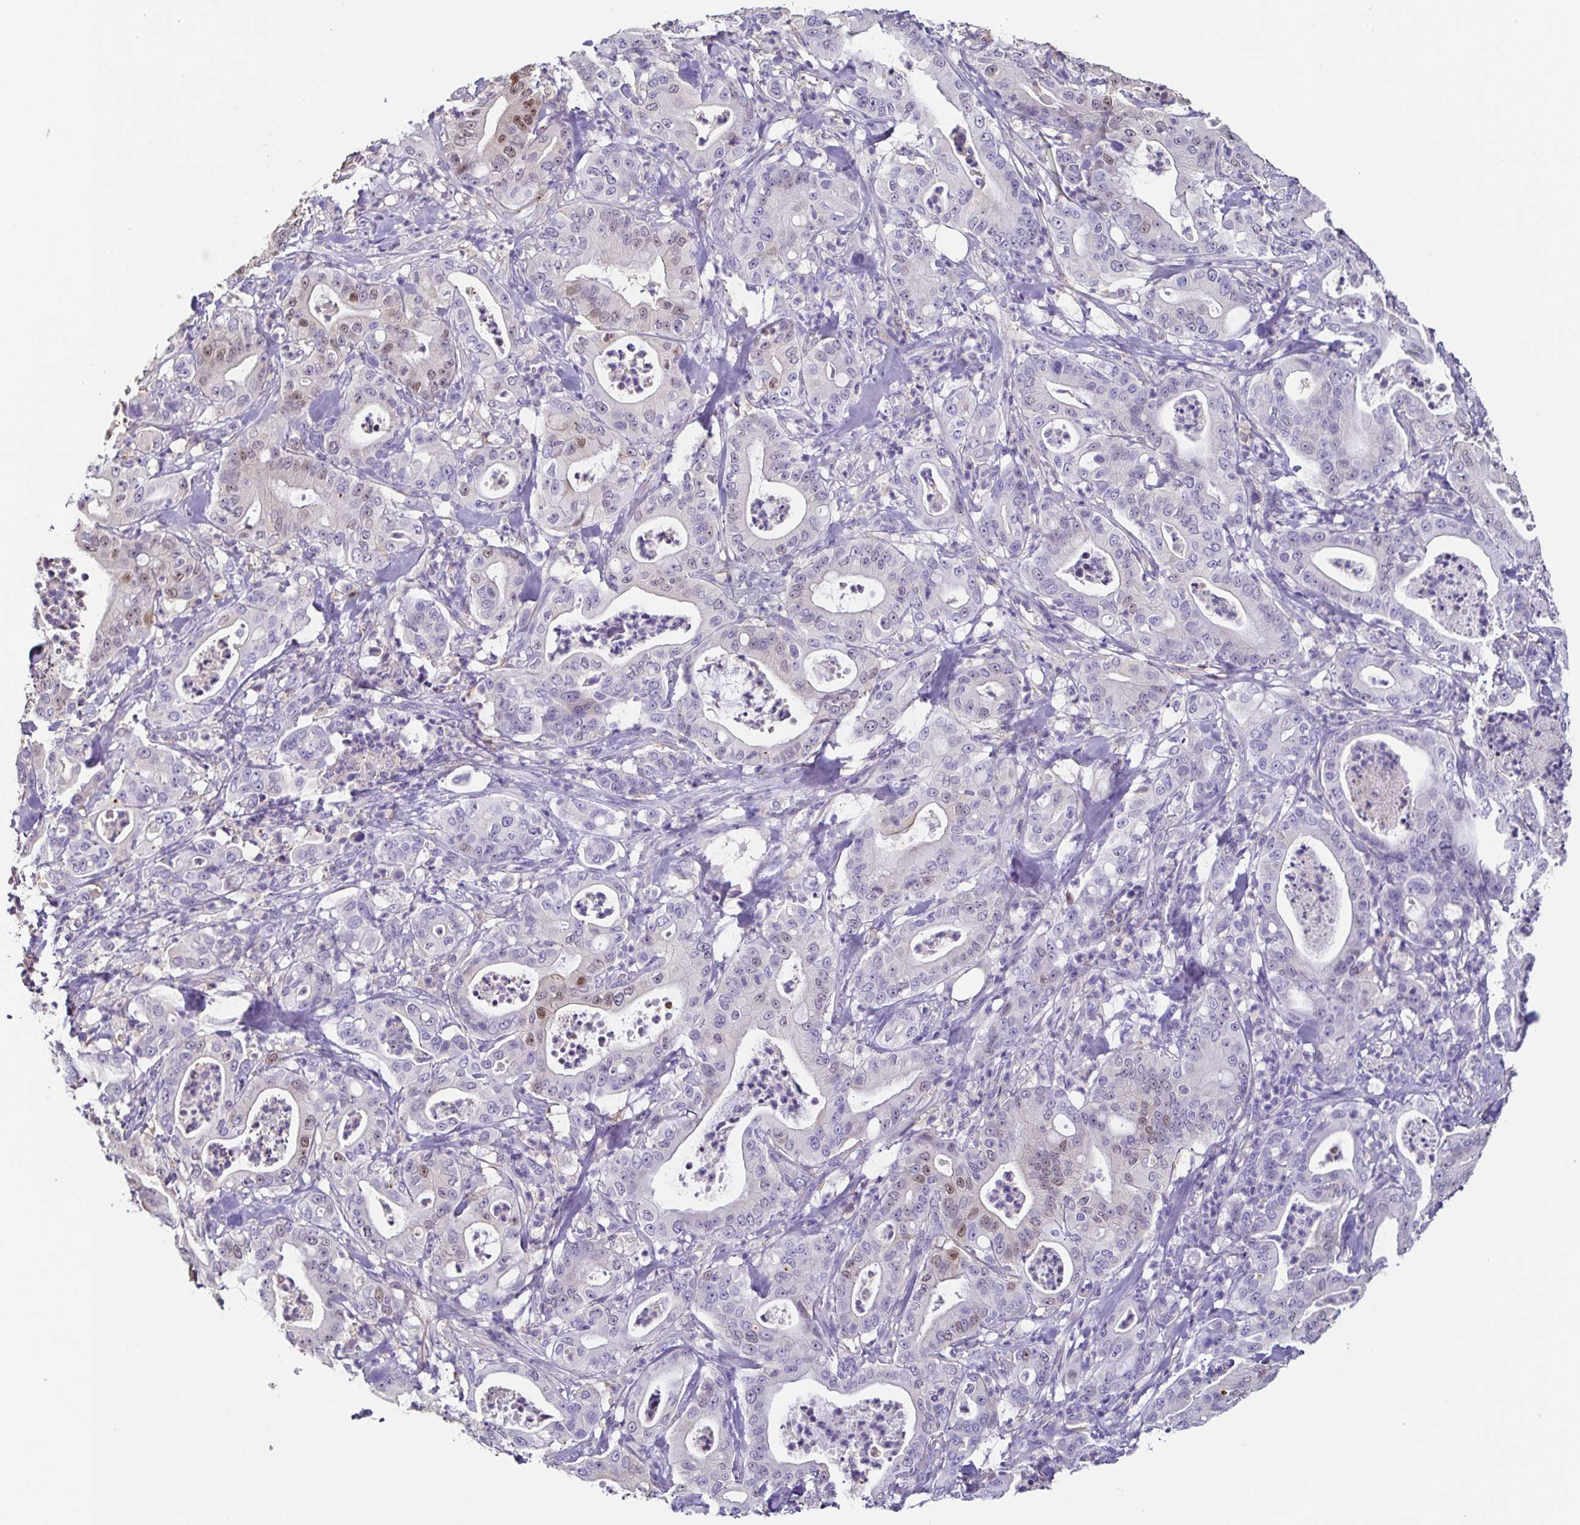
{"staining": {"intensity": "weak", "quantity": "<25%", "location": "nuclear"}, "tissue": "pancreatic cancer", "cell_type": "Tumor cells", "image_type": "cancer", "snomed": [{"axis": "morphology", "description": "Adenocarcinoma, NOS"}, {"axis": "topography", "description": "Pancreas"}], "caption": "The immunohistochemistry (IHC) histopathology image has no significant positivity in tumor cells of pancreatic cancer (adenocarcinoma) tissue.", "gene": "ANXA10", "patient": {"sex": "male", "age": 71}}